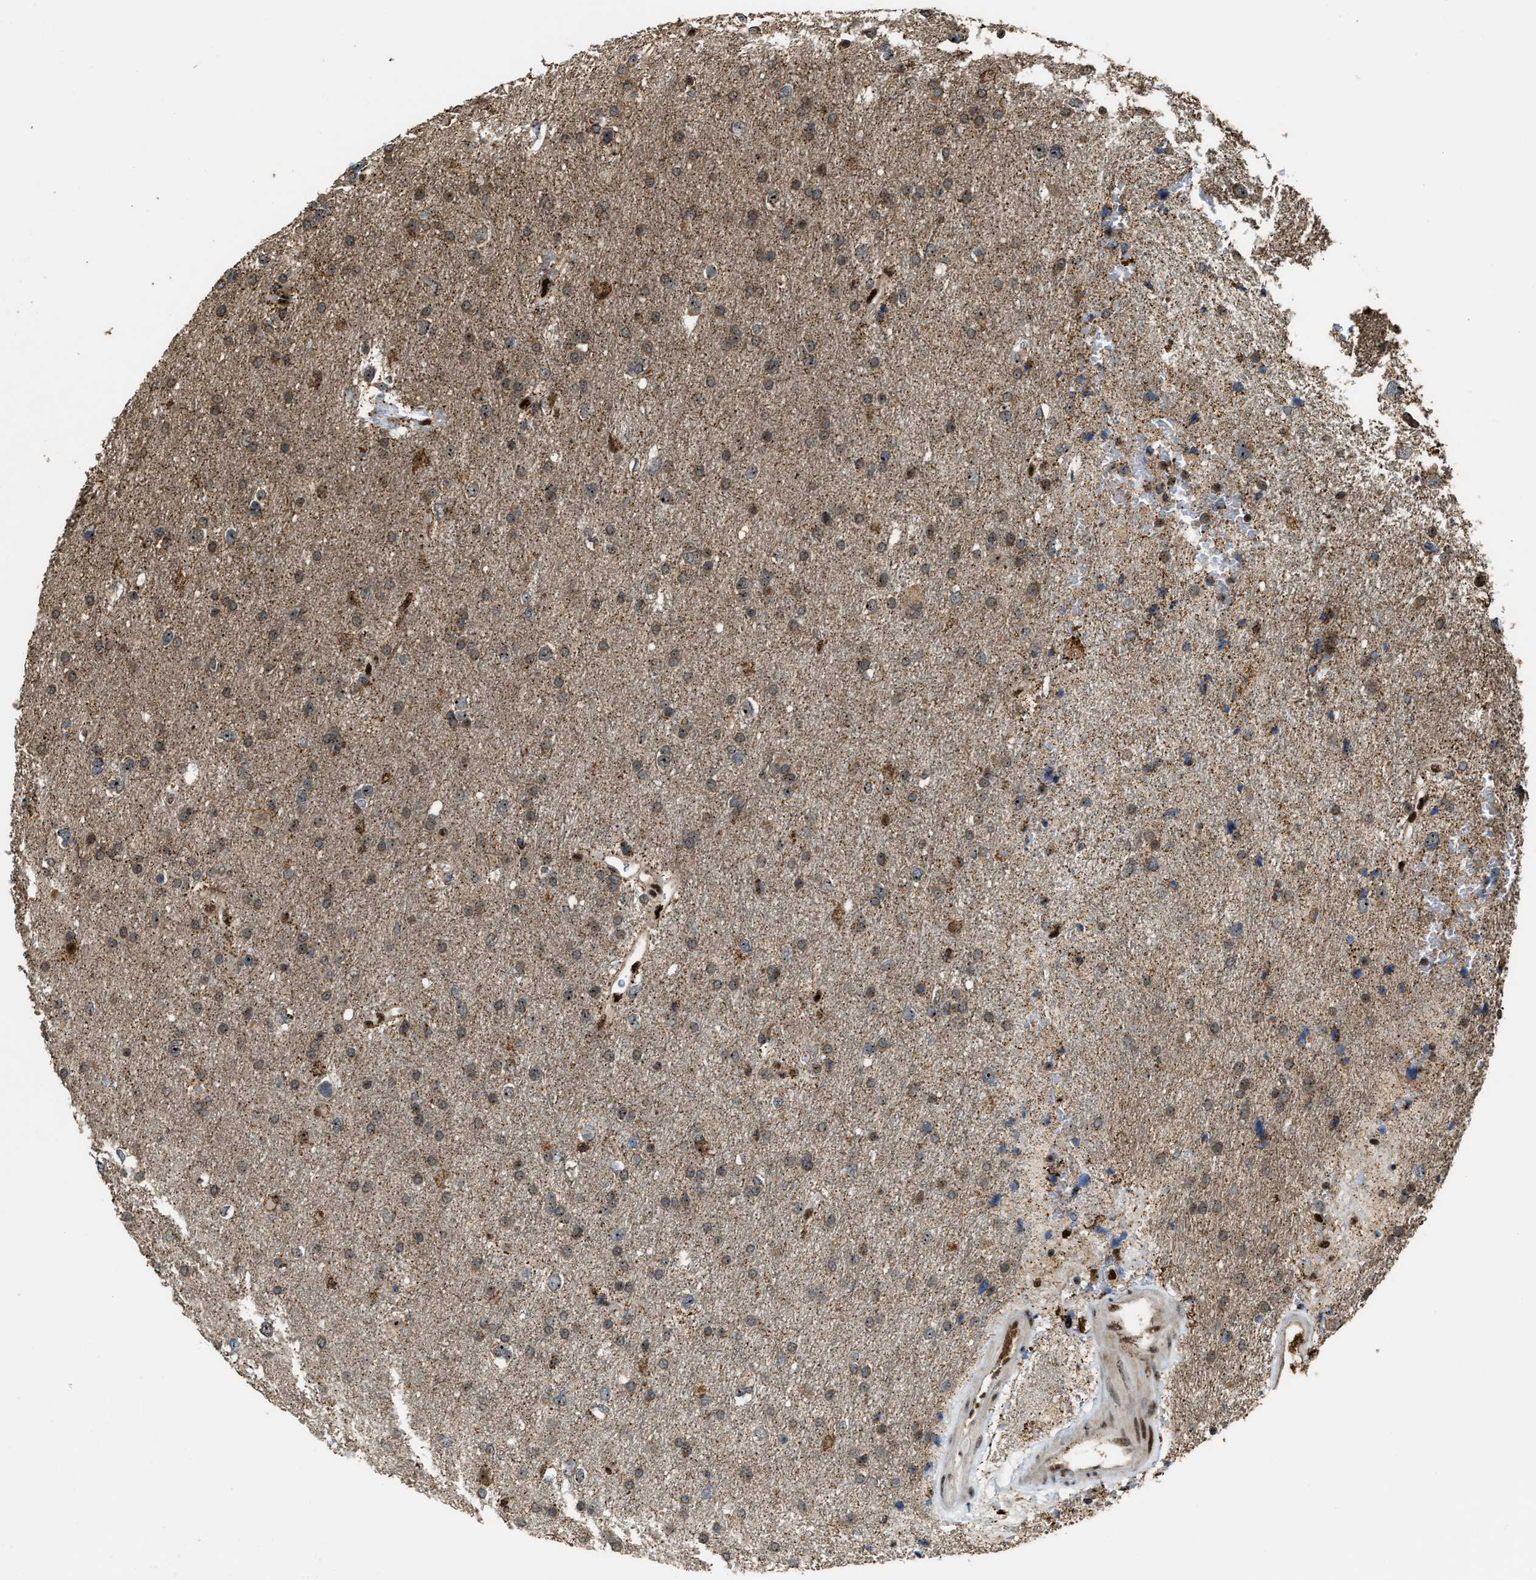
{"staining": {"intensity": "weak", "quantity": "25%-75%", "location": "cytoplasmic/membranous,nuclear"}, "tissue": "glioma", "cell_type": "Tumor cells", "image_type": "cancer", "snomed": [{"axis": "morphology", "description": "Glioma, malignant, Low grade"}, {"axis": "topography", "description": "Brain"}], "caption": "The photomicrograph shows staining of glioma, revealing weak cytoplasmic/membranous and nuclear protein positivity (brown color) within tumor cells.", "gene": "ZNF687", "patient": {"sex": "female", "age": 37}}